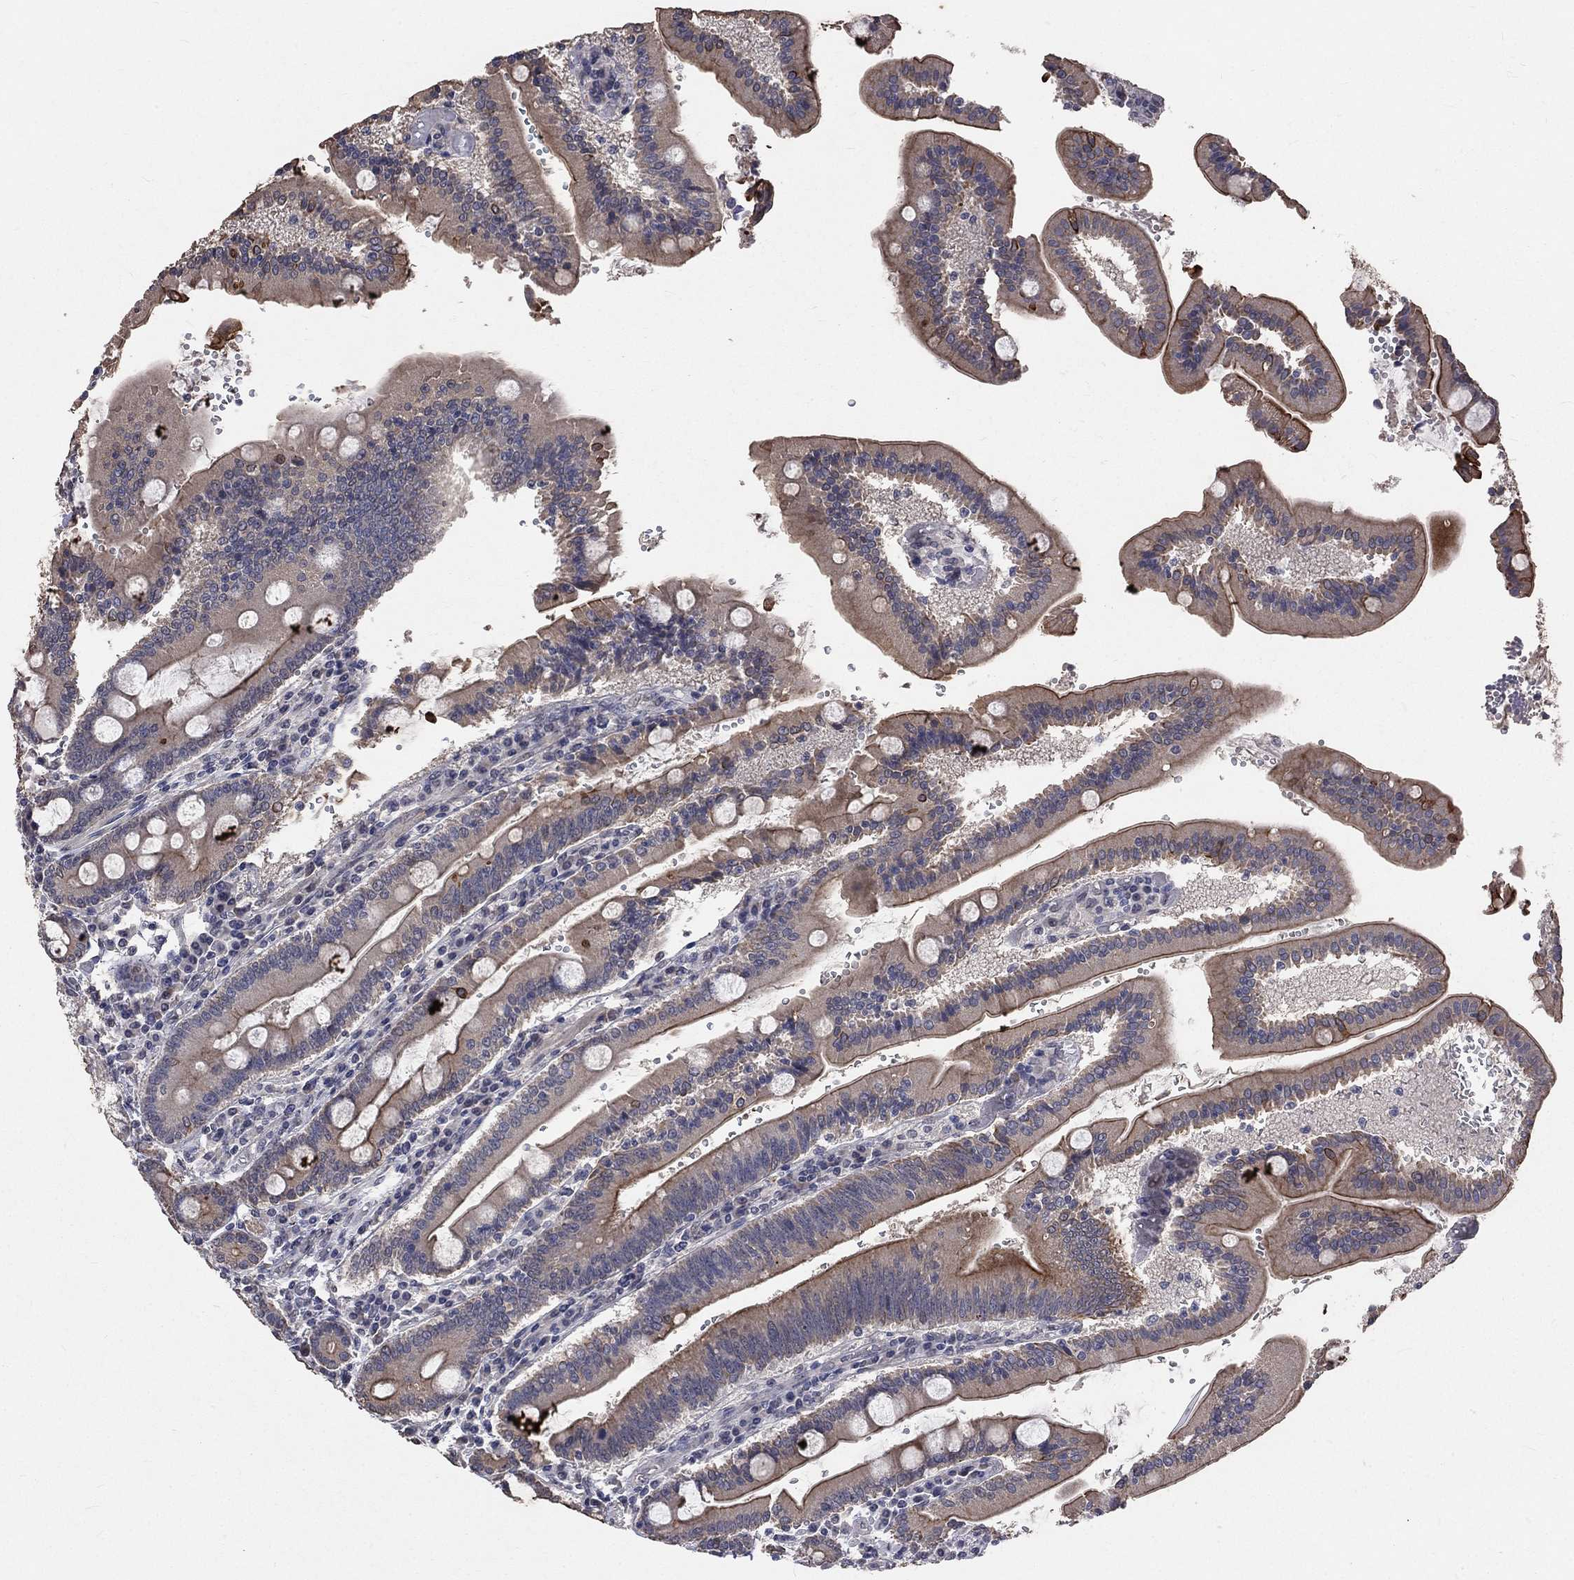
{"staining": {"intensity": "moderate", "quantity": "25%-75%", "location": "cytoplasmic/membranous"}, "tissue": "duodenum", "cell_type": "Glandular cells", "image_type": "normal", "snomed": [{"axis": "morphology", "description": "Normal tissue, NOS"}, {"axis": "topography", "description": "Duodenum"}], "caption": "Immunohistochemistry (IHC) of benign duodenum demonstrates medium levels of moderate cytoplasmic/membranous staining in approximately 25%-75% of glandular cells.", "gene": "CHST5", "patient": {"sex": "female", "age": 62}}